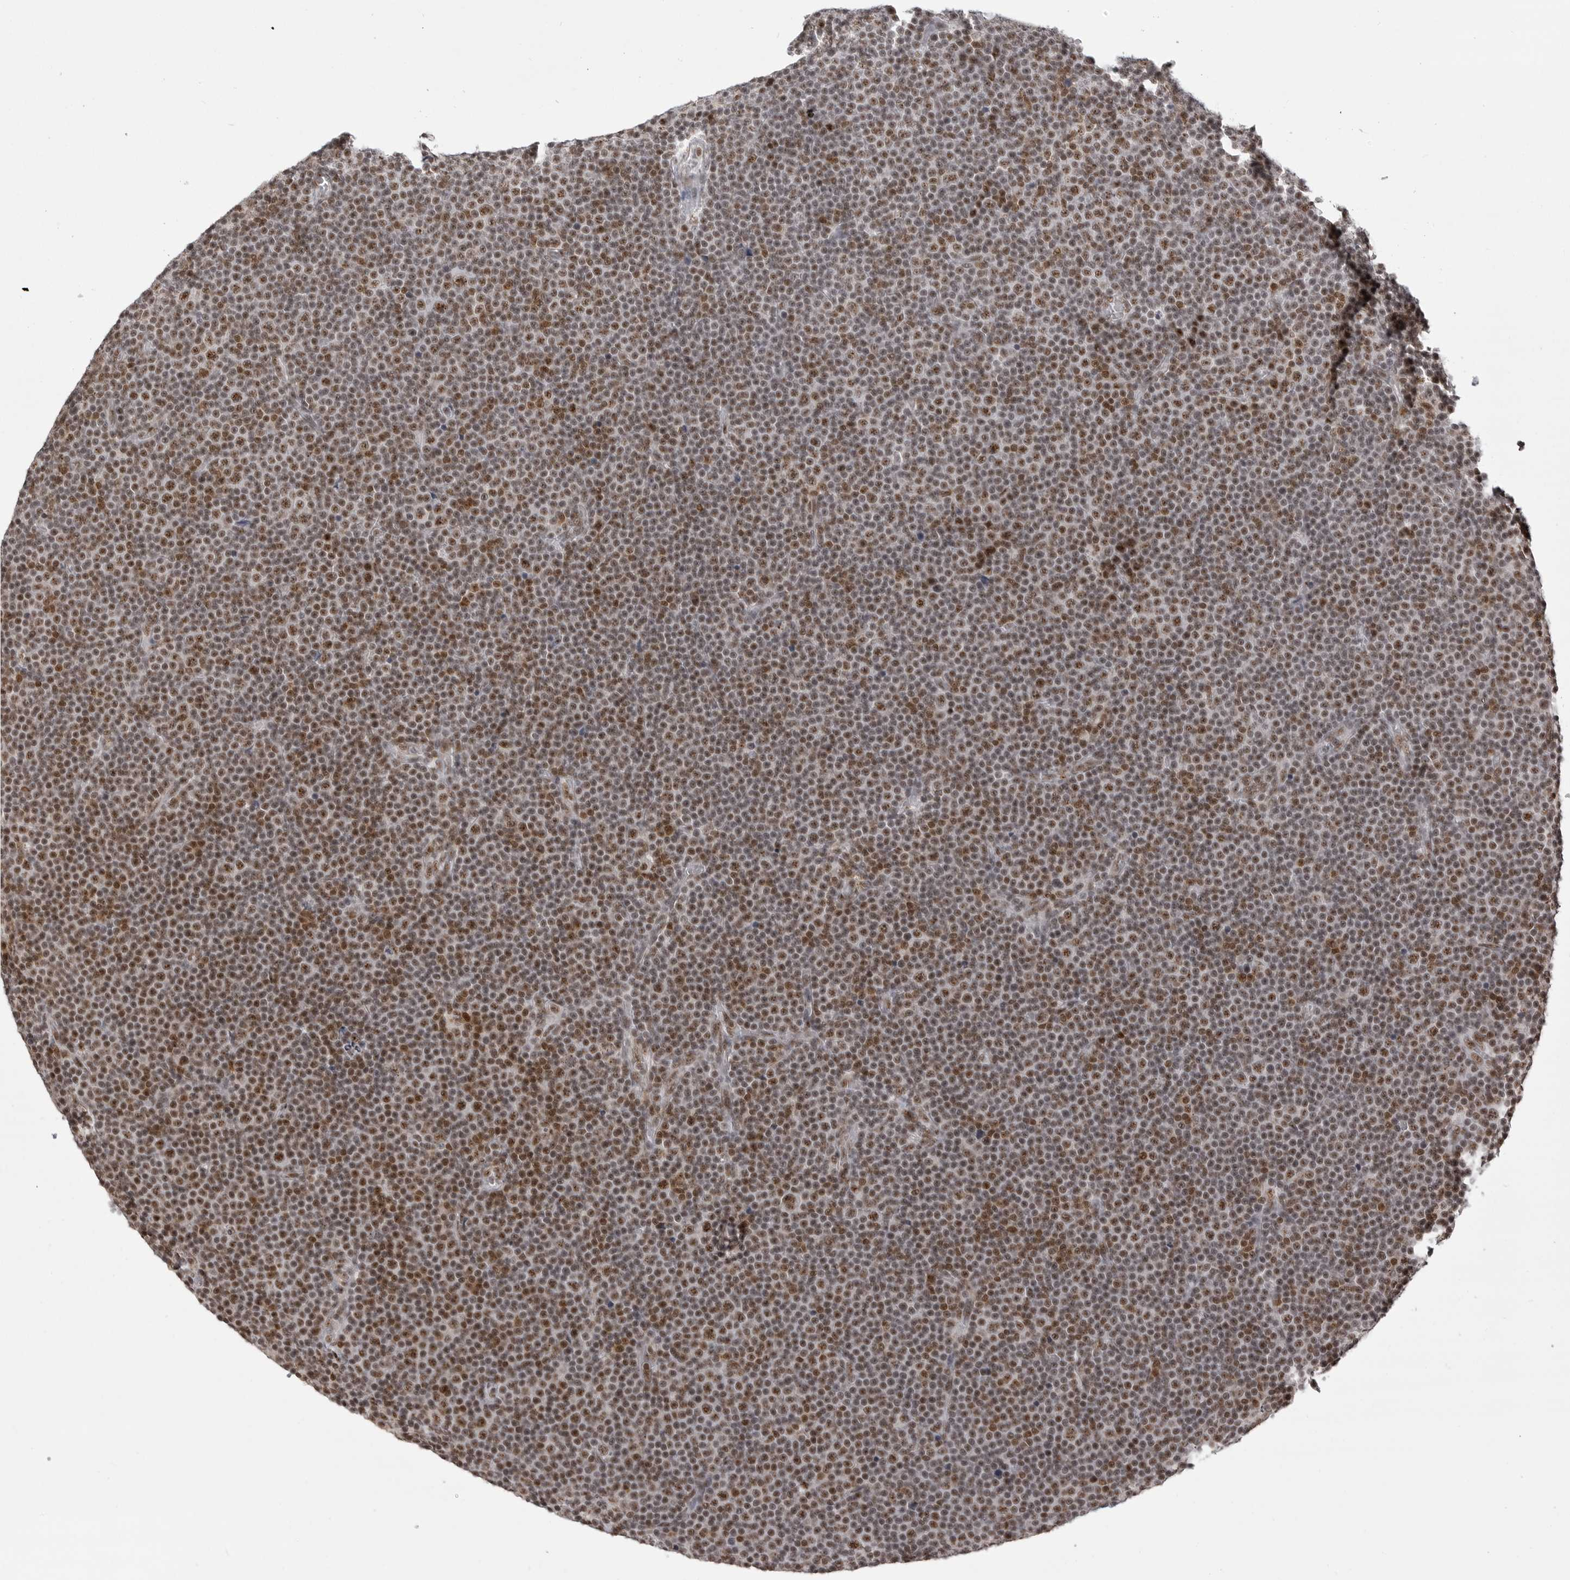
{"staining": {"intensity": "moderate", "quantity": ">75%", "location": "nuclear"}, "tissue": "lymphoma", "cell_type": "Tumor cells", "image_type": "cancer", "snomed": [{"axis": "morphology", "description": "Malignant lymphoma, non-Hodgkin's type, Low grade"}, {"axis": "topography", "description": "Lymph node"}], "caption": "Moderate nuclear positivity is present in about >75% of tumor cells in lymphoma.", "gene": "WRAP53", "patient": {"sex": "female", "age": 67}}